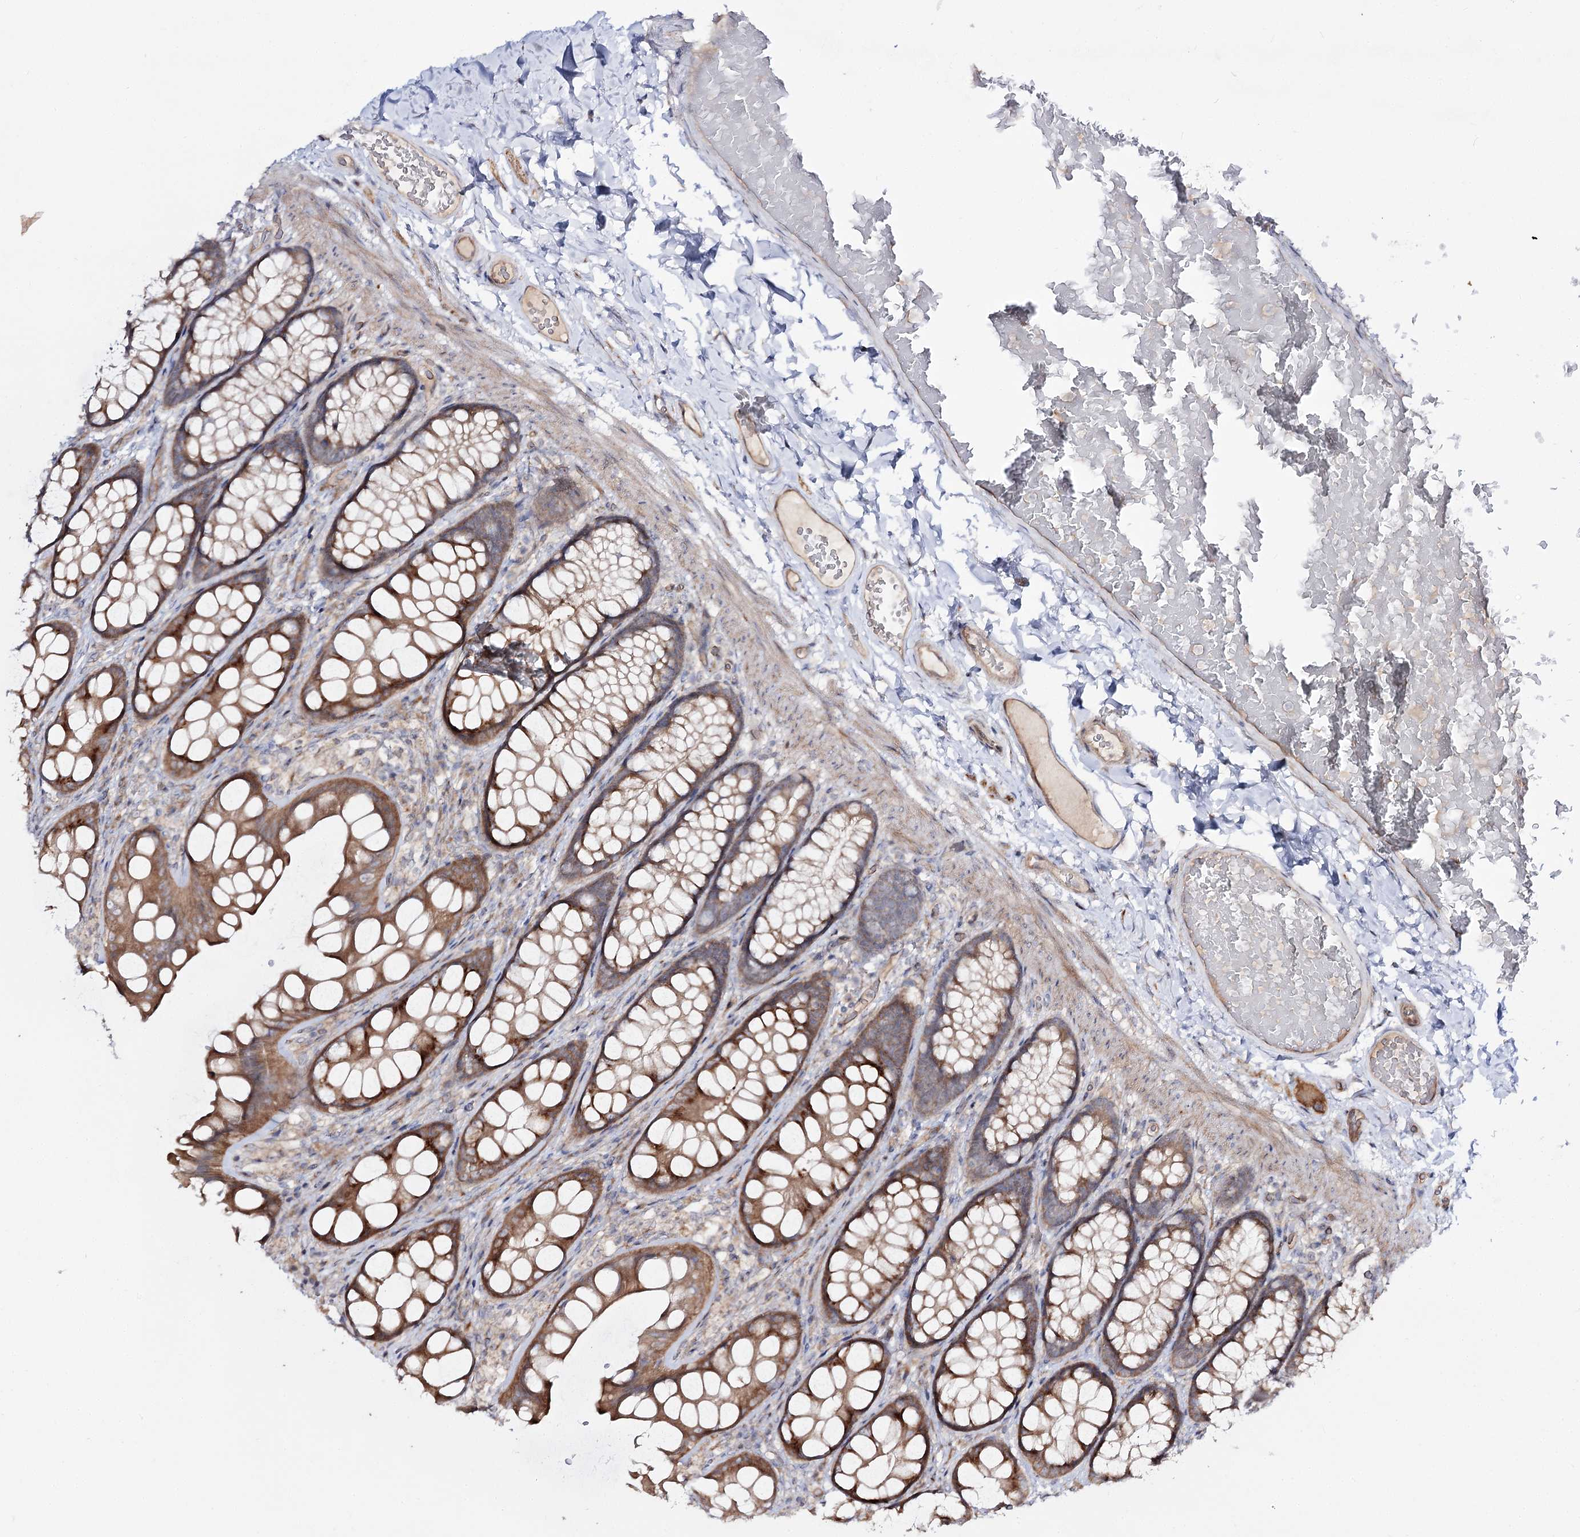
{"staining": {"intensity": "moderate", "quantity": ">75%", "location": "cytoplasmic/membranous"}, "tissue": "colon", "cell_type": "Endothelial cells", "image_type": "normal", "snomed": [{"axis": "morphology", "description": "Normal tissue, NOS"}, {"axis": "topography", "description": "Colon"}], "caption": "High-magnification brightfield microscopy of normal colon stained with DAB (3,3'-diaminobenzidine) (brown) and counterstained with hematoxylin (blue). endothelial cells exhibit moderate cytoplasmic/membranous staining is seen in about>75% of cells. Nuclei are stained in blue.", "gene": "C11orf80", "patient": {"sex": "male", "age": 47}}